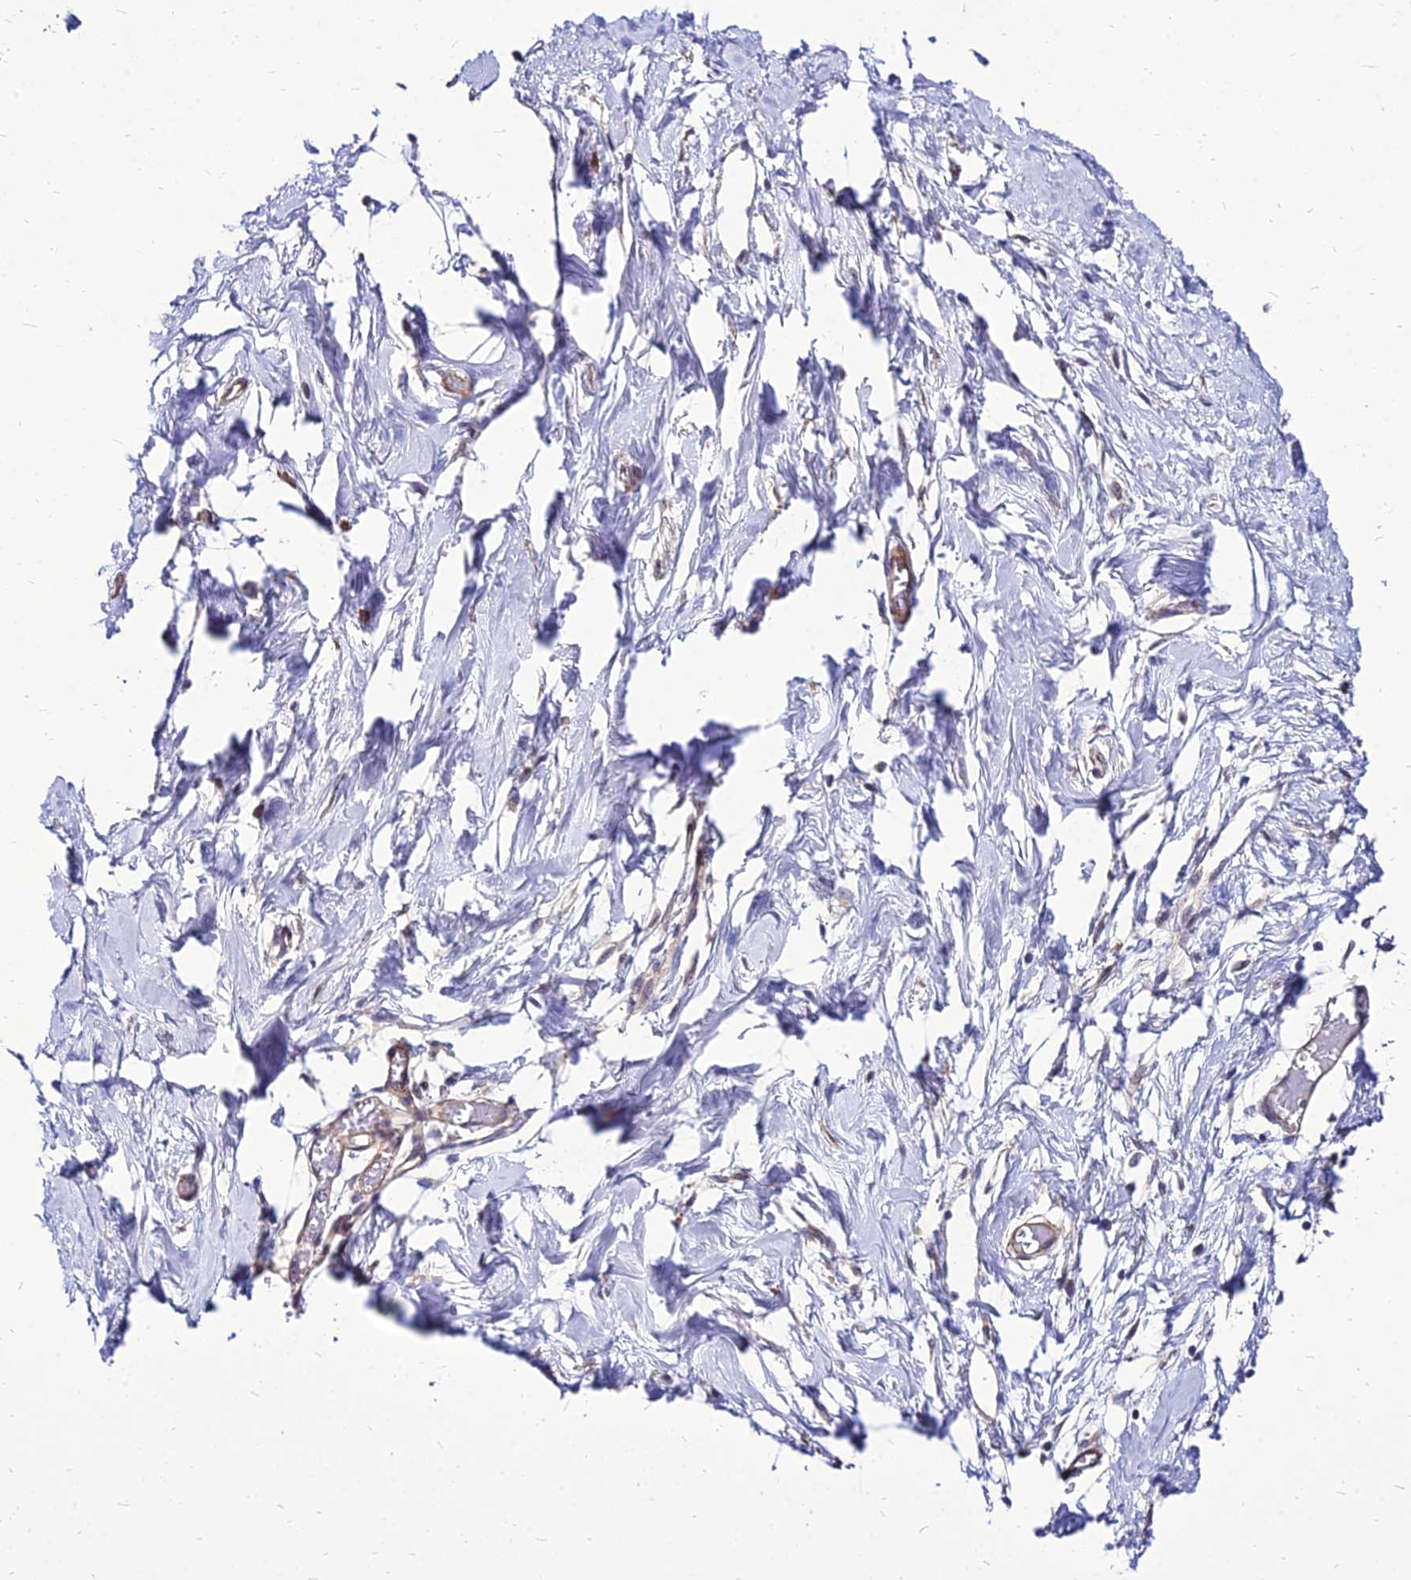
{"staining": {"intensity": "weak", "quantity": ">75%", "location": "cytoplasmic/membranous"}, "tissue": "breast", "cell_type": "Adipocytes", "image_type": "normal", "snomed": [{"axis": "morphology", "description": "Normal tissue, NOS"}, {"axis": "topography", "description": "Breast"}], "caption": "The immunohistochemical stain highlights weak cytoplasmic/membranous staining in adipocytes of unremarkable breast. Nuclei are stained in blue.", "gene": "YEATS2", "patient": {"sex": "female", "age": 27}}